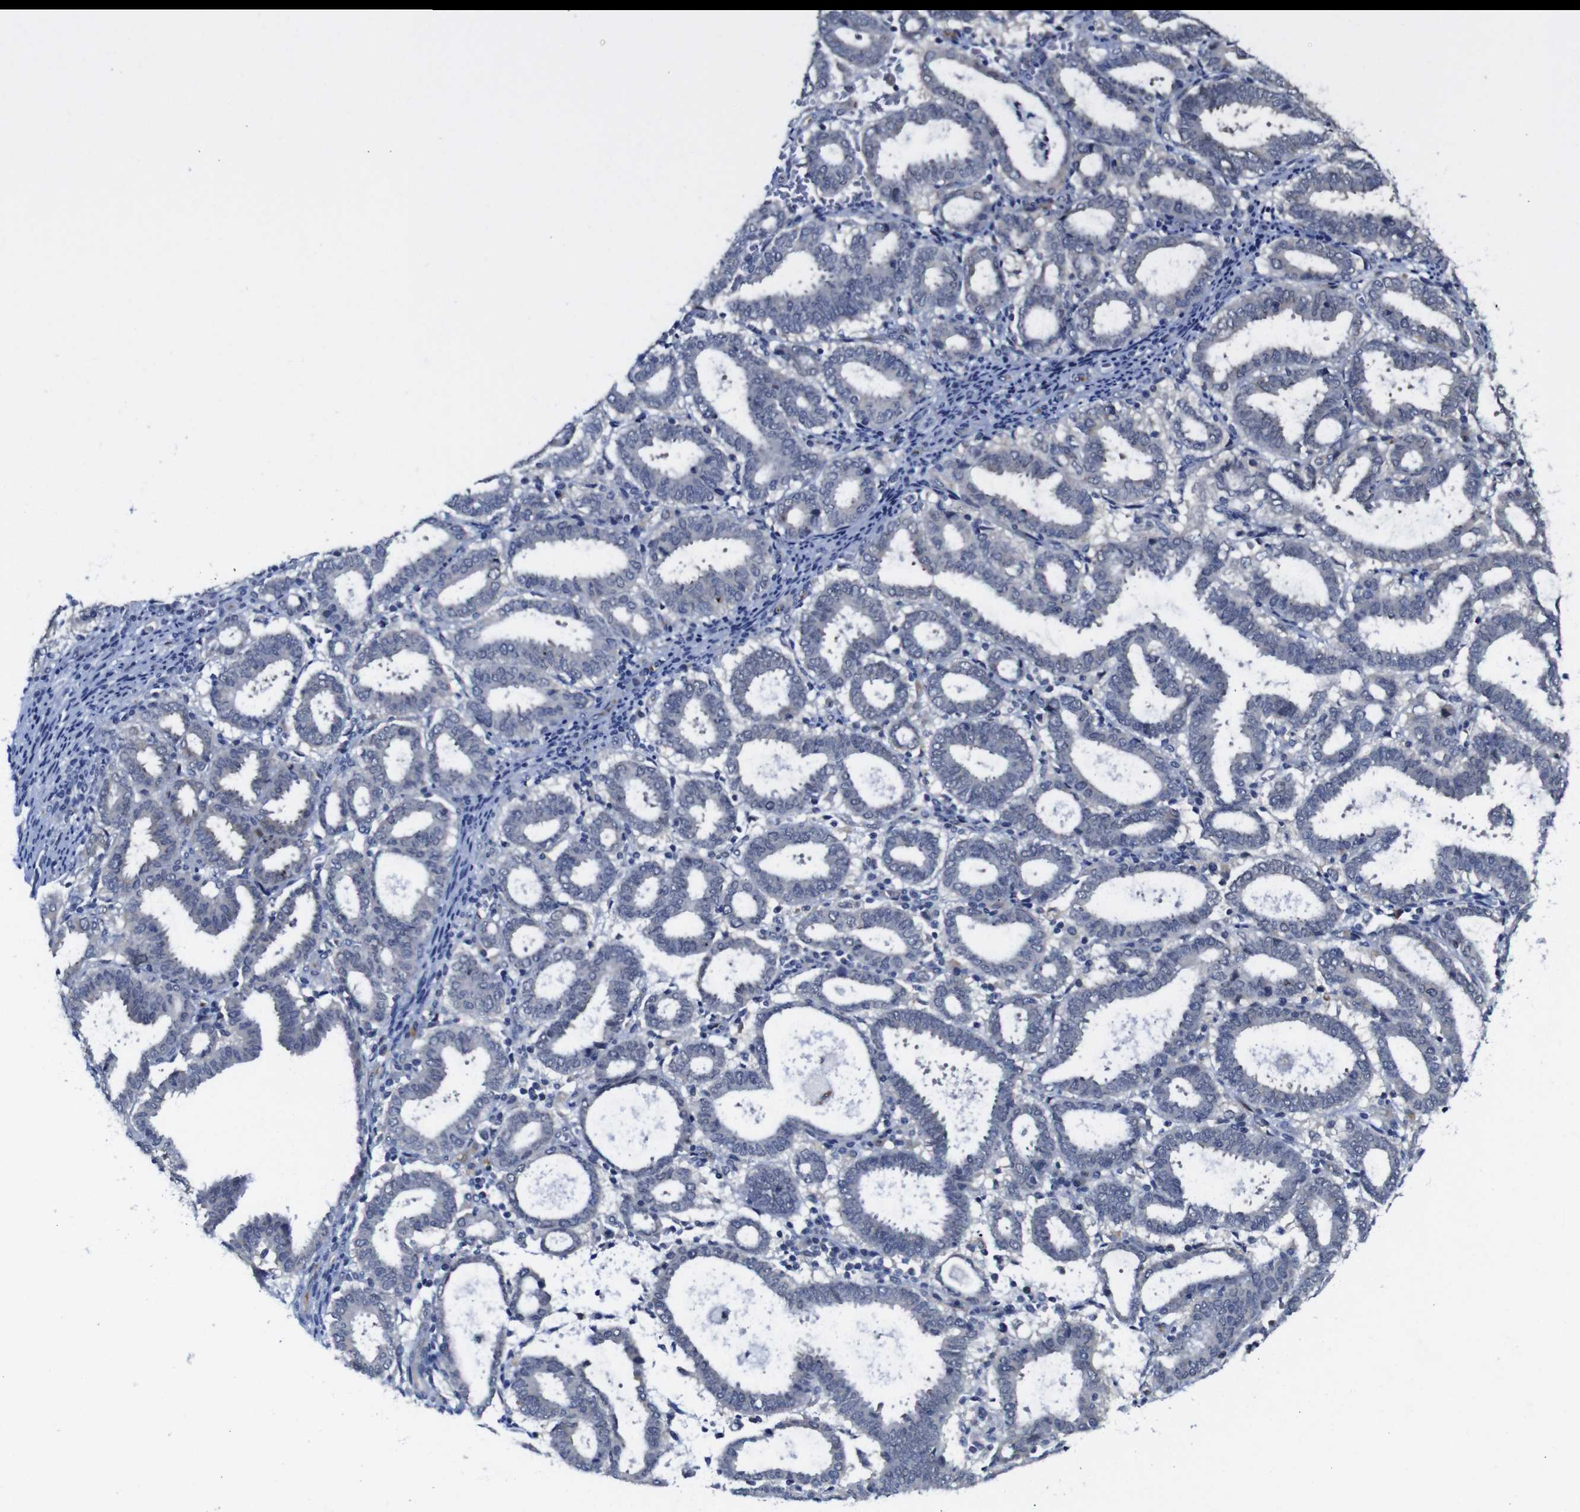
{"staining": {"intensity": "negative", "quantity": "none", "location": "none"}, "tissue": "endometrial cancer", "cell_type": "Tumor cells", "image_type": "cancer", "snomed": [{"axis": "morphology", "description": "Adenocarcinoma, NOS"}, {"axis": "topography", "description": "Uterus"}], "caption": "Endometrial adenocarcinoma was stained to show a protein in brown. There is no significant expression in tumor cells.", "gene": "FURIN", "patient": {"sex": "female", "age": 83}}